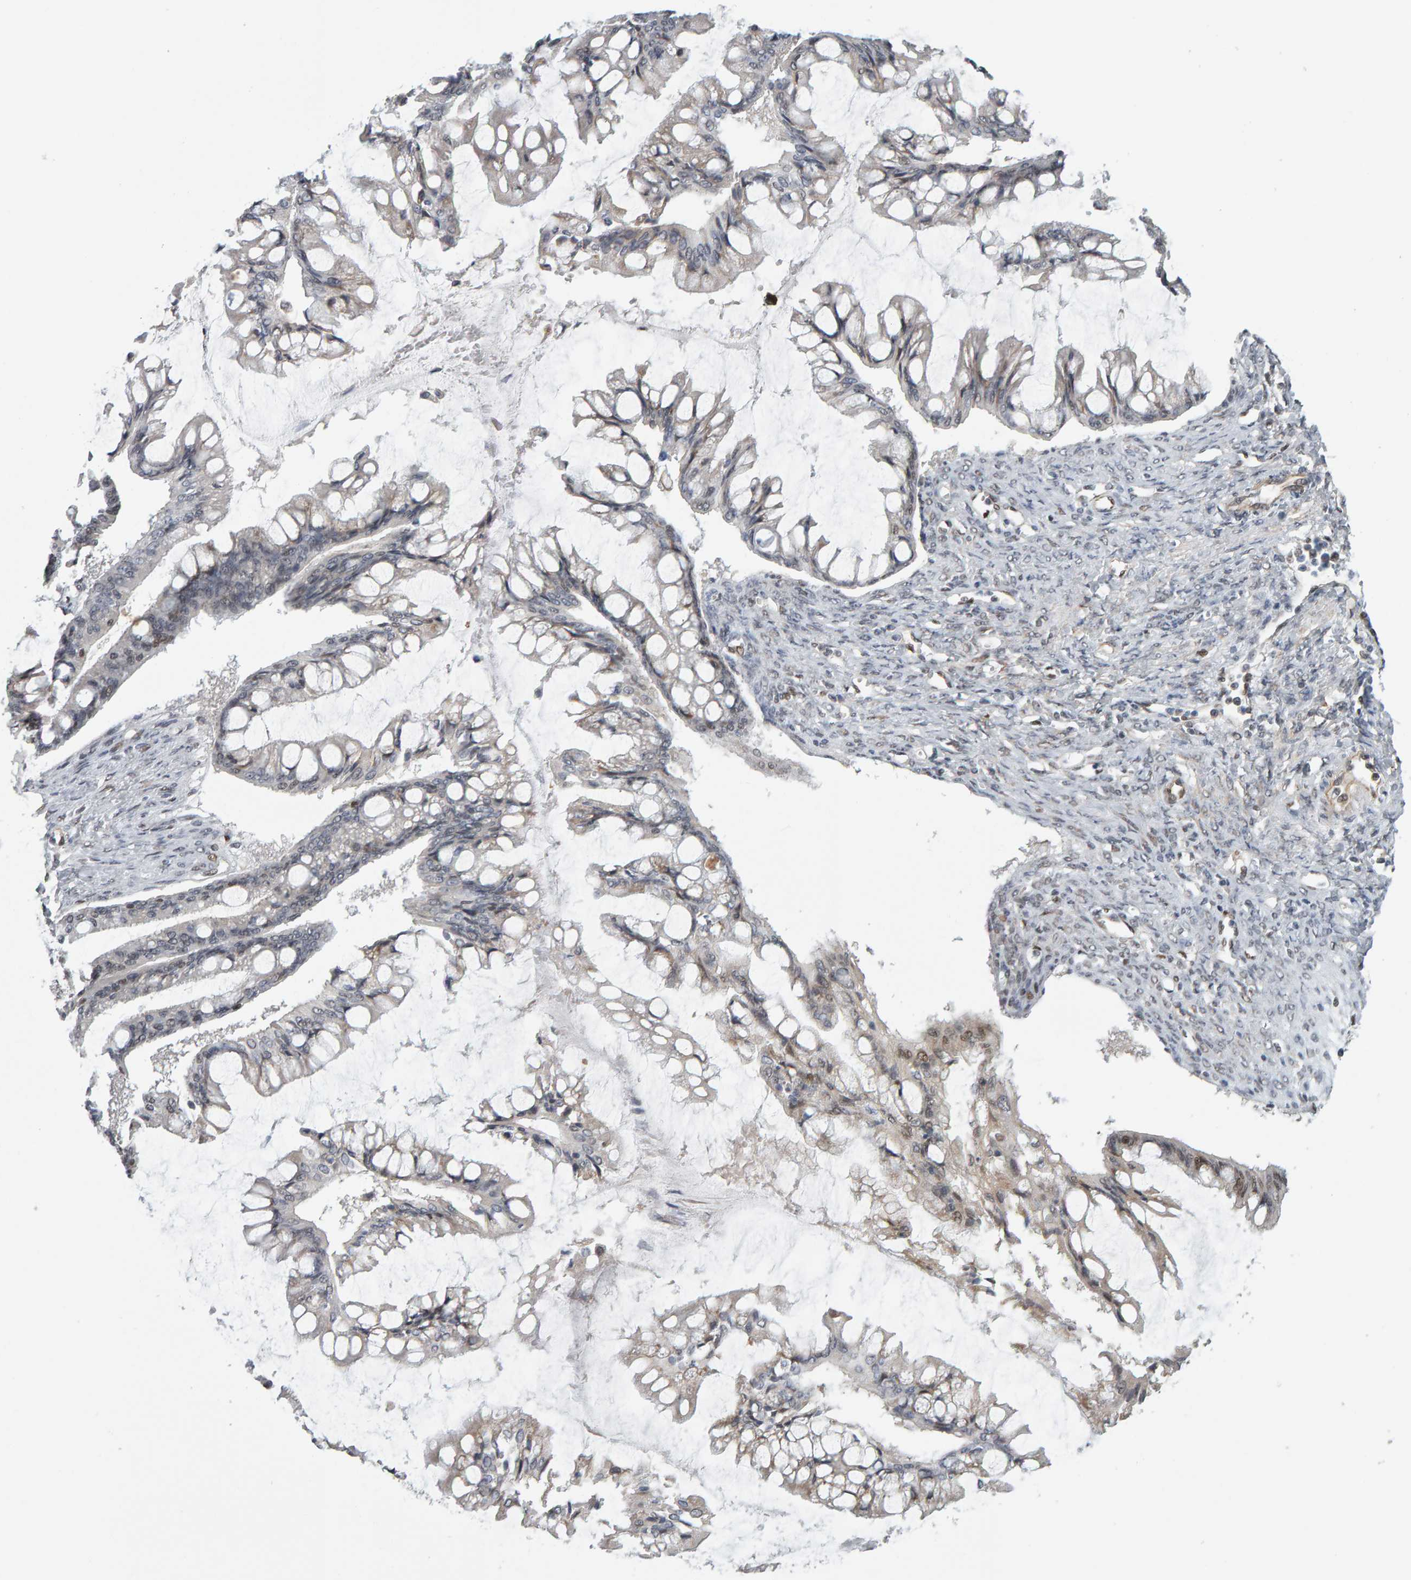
{"staining": {"intensity": "moderate", "quantity": "<25%", "location": "nuclear"}, "tissue": "ovarian cancer", "cell_type": "Tumor cells", "image_type": "cancer", "snomed": [{"axis": "morphology", "description": "Cystadenocarcinoma, mucinous, NOS"}, {"axis": "topography", "description": "Ovary"}], "caption": "Ovarian cancer was stained to show a protein in brown. There is low levels of moderate nuclear staining in about <25% of tumor cells. (IHC, brightfield microscopy, high magnification).", "gene": "ATF7IP", "patient": {"sex": "female", "age": 73}}